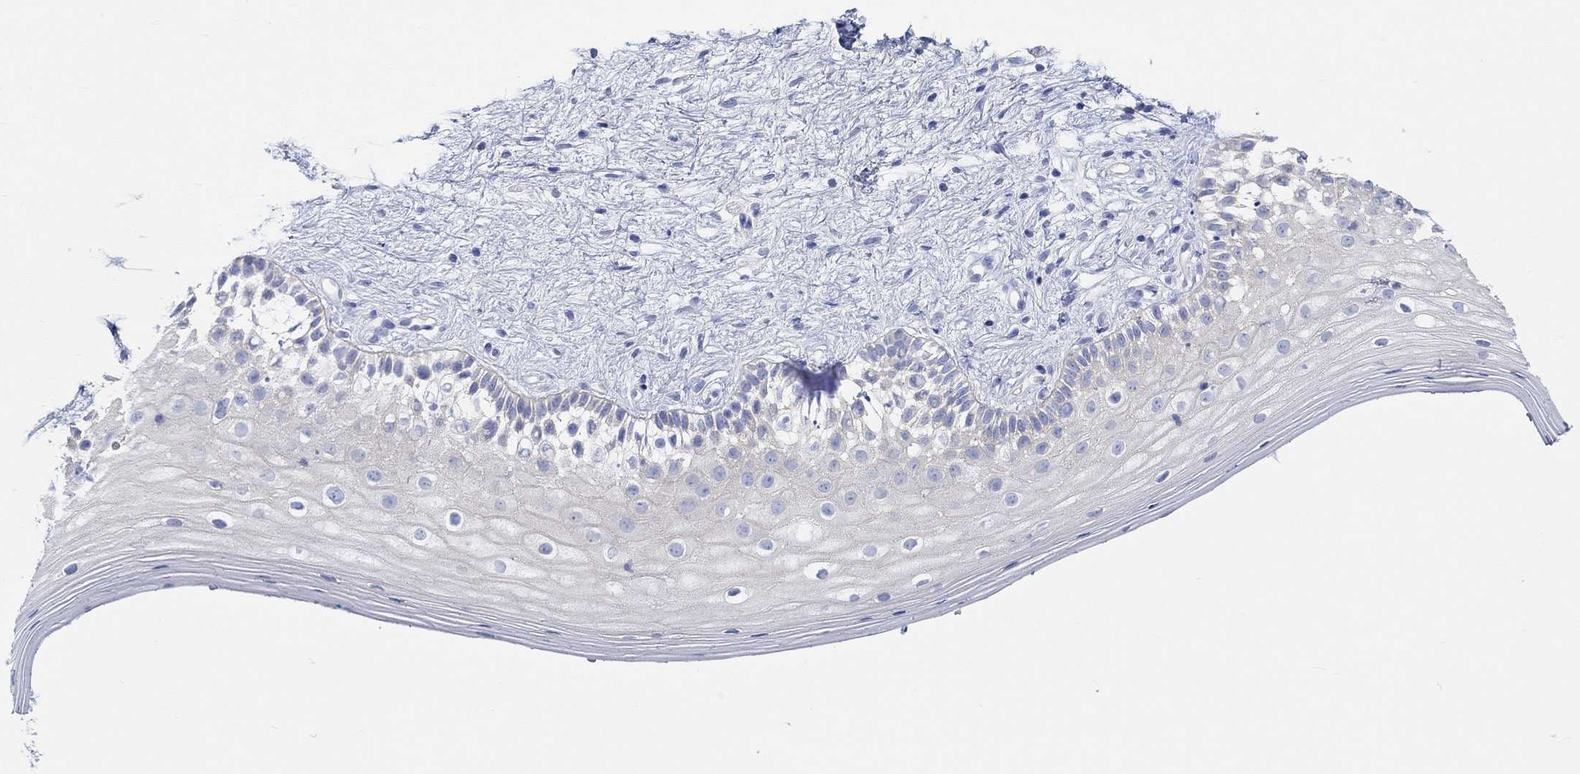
{"staining": {"intensity": "negative", "quantity": "none", "location": "none"}, "tissue": "vagina", "cell_type": "Squamous epithelial cells", "image_type": "normal", "snomed": [{"axis": "morphology", "description": "Normal tissue, NOS"}, {"axis": "topography", "description": "Vagina"}], "caption": "Vagina was stained to show a protein in brown. There is no significant staining in squamous epithelial cells. (DAB IHC, high magnification).", "gene": "REEP6", "patient": {"sex": "female", "age": 47}}